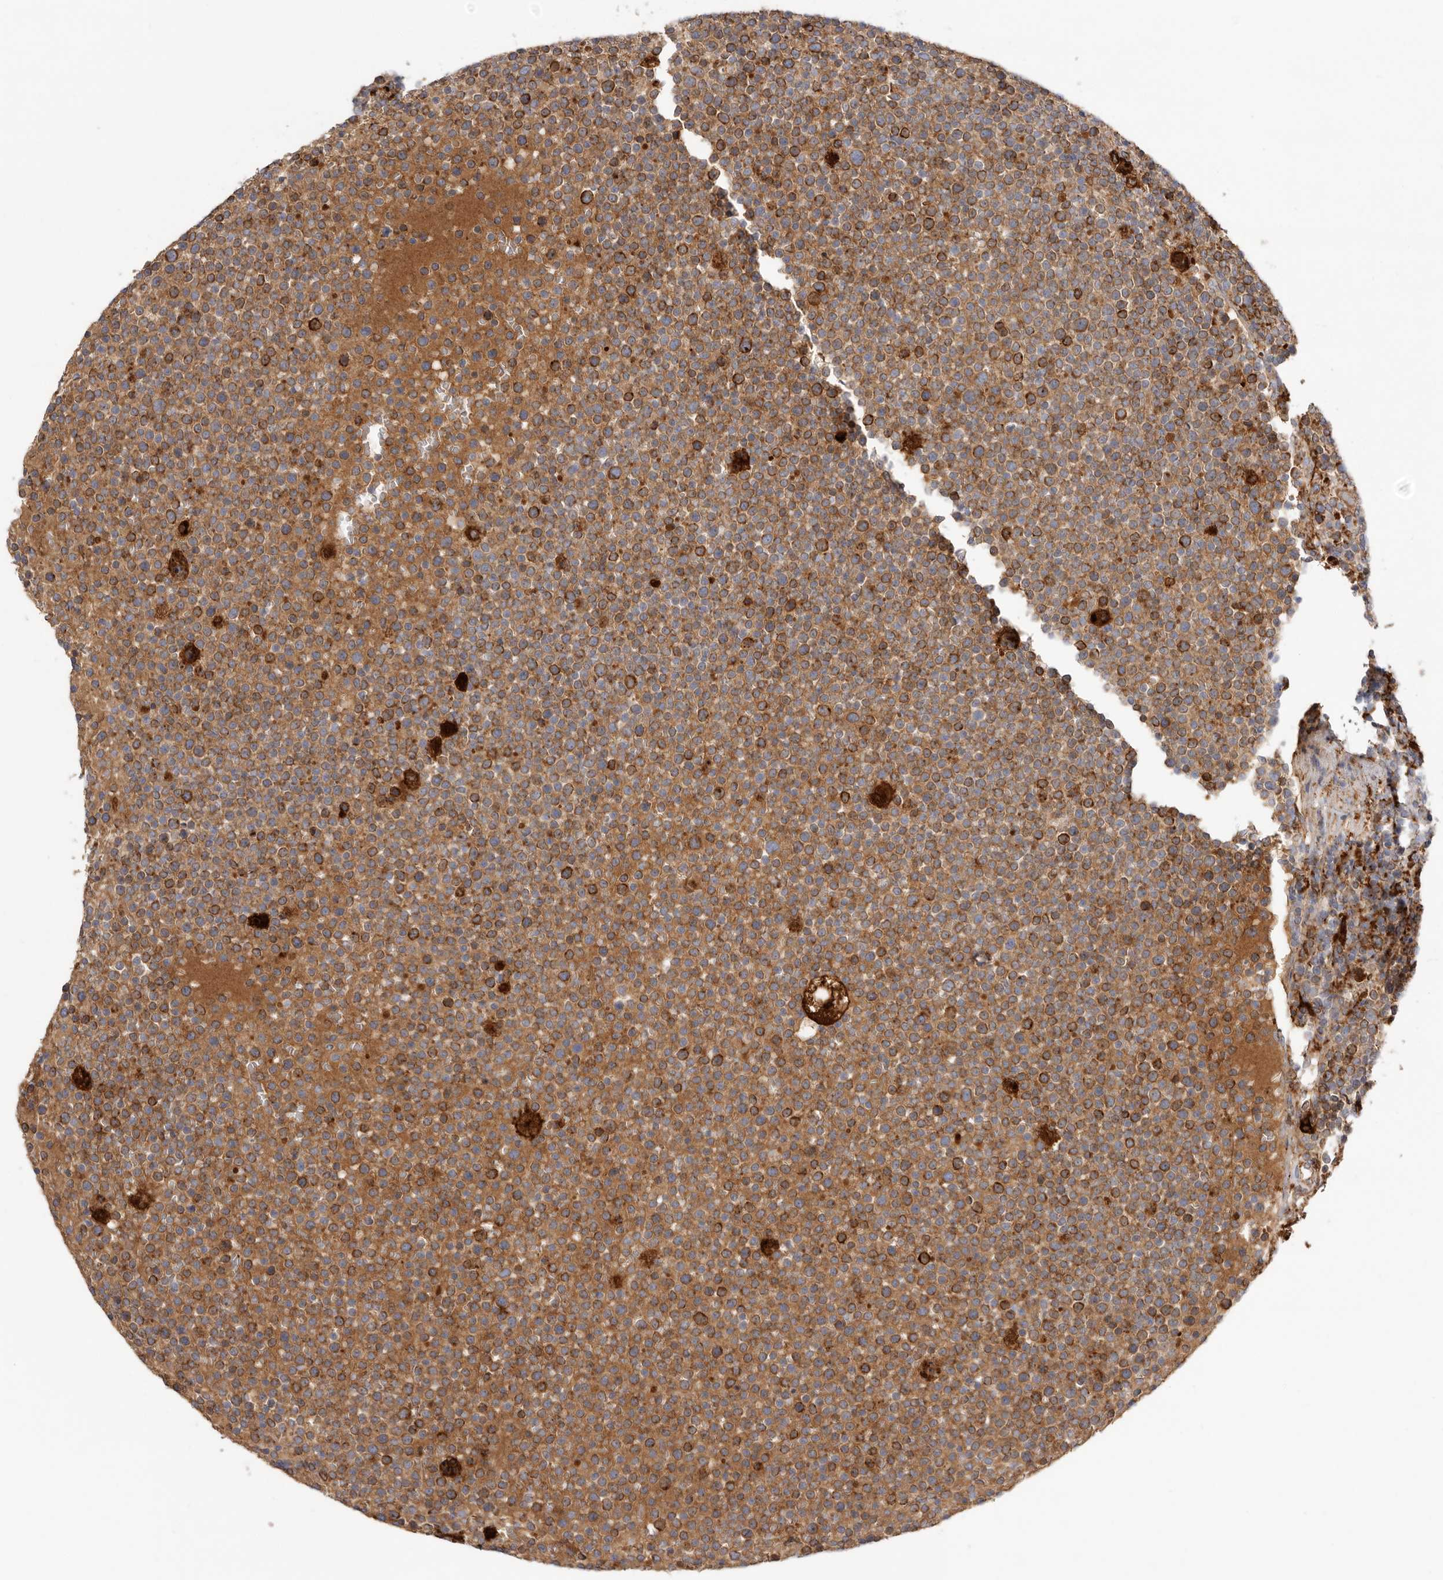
{"staining": {"intensity": "moderate", "quantity": ">75%", "location": "cytoplasmic/membranous"}, "tissue": "lymphoma", "cell_type": "Tumor cells", "image_type": "cancer", "snomed": [{"axis": "morphology", "description": "Malignant lymphoma, non-Hodgkin's type, High grade"}, {"axis": "topography", "description": "Lymph node"}], "caption": "Protein expression analysis of human lymphoma reveals moderate cytoplasmic/membranous positivity in approximately >75% of tumor cells. (DAB IHC with brightfield microscopy, high magnification).", "gene": "GRN", "patient": {"sex": "male", "age": 61}}